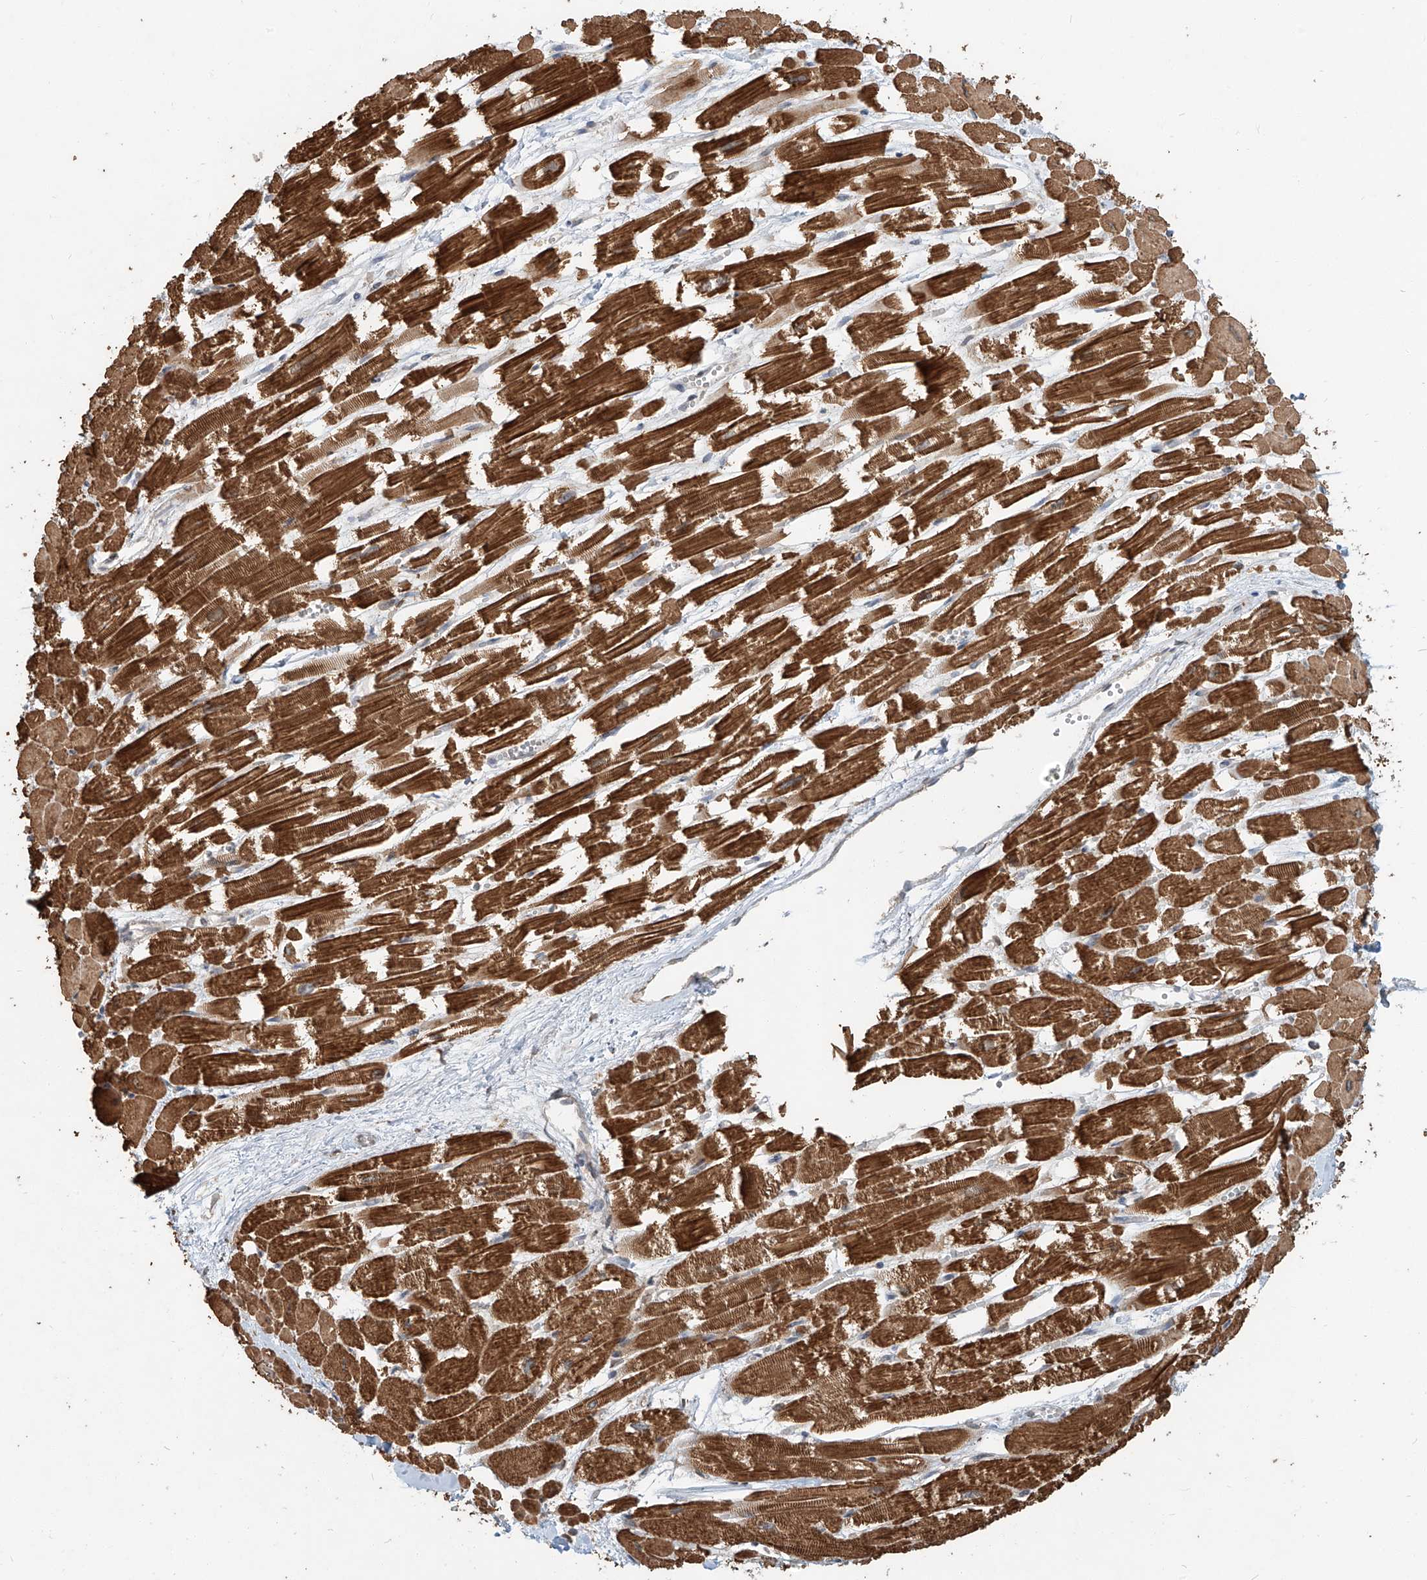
{"staining": {"intensity": "strong", "quantity": ">75%", "location": "cytoplasmic/membranous"}, "tissue": "heart muscle", "cell_type": "Cardiomyocytes", "image_type": "normal", "snomed": [{"axis": "morphology", "description": "Normal tissue, NOS"}, {"axis": "topography", "description": "Heart"}], "caption": "DAB immunohistochemical staining of benign human heart muscle reveals strong cytoplasmic/membranous protein staining in about >75% of cardiomyocytes. (DAB = brown stain, brightfield microscopy at high magnification).", "gene": "STX19", "patient": {"sex": "male", "age": 54}}